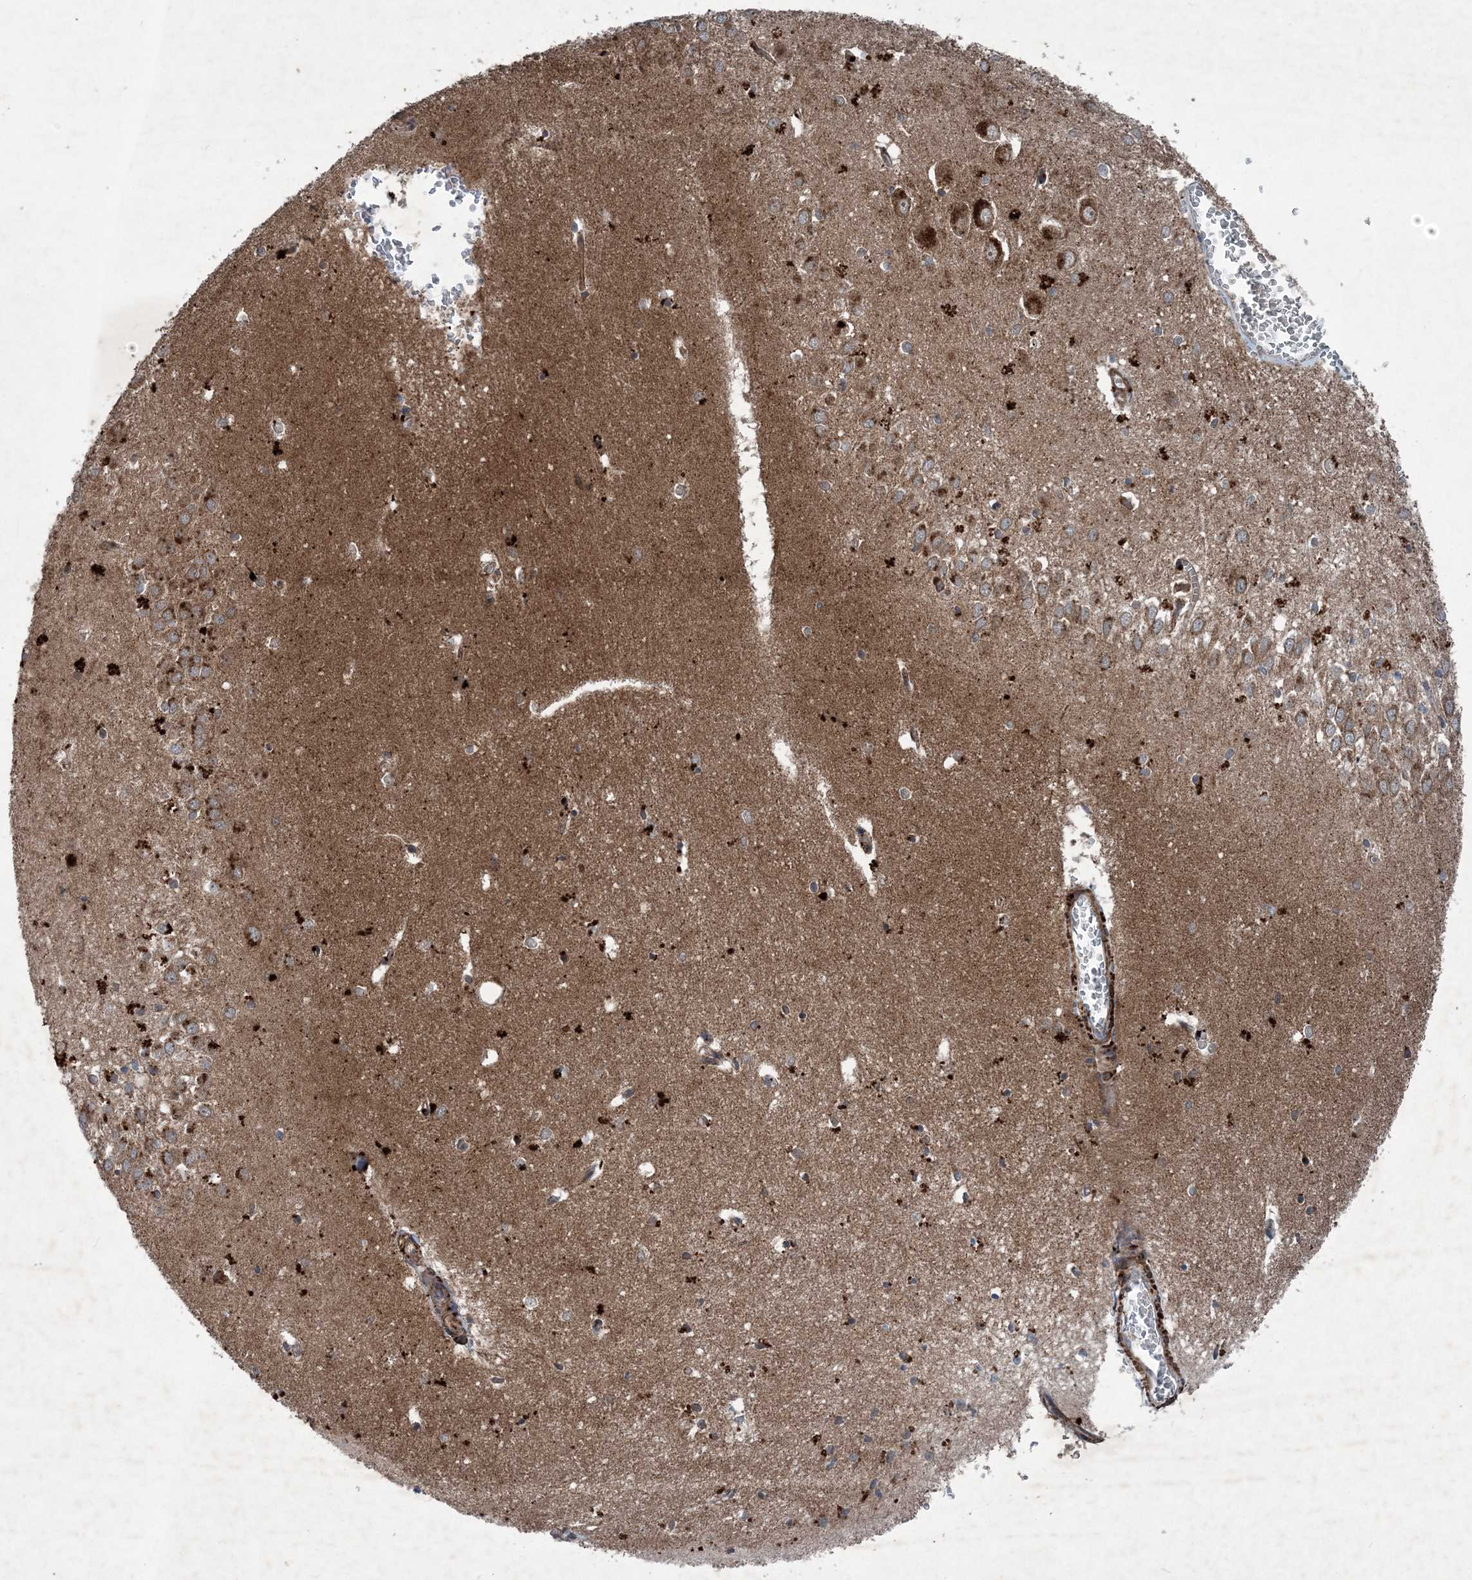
{"staining": {"intensity": "strong", "quantity": "<25%", "location": "cytoplasmic/membranous"}, "tissue": "hippocampus", "cell_type": "Glial cells", "image_type": "normal", "snomed": [{"axis": "morphology", "description": "Normal tissue, NOS"}, {"axis": "topography", "description": "Hippocampus"}], "caption": "Glial cells reveal strong cytoplasmic/membranous positivity in about <25% of cells in normal hippocampus. The protein of interest is shown in brown color, while the nuclei are stained blue.", "gene": "NDUFA2", "patient": {"sex": "female", "age": 64}}